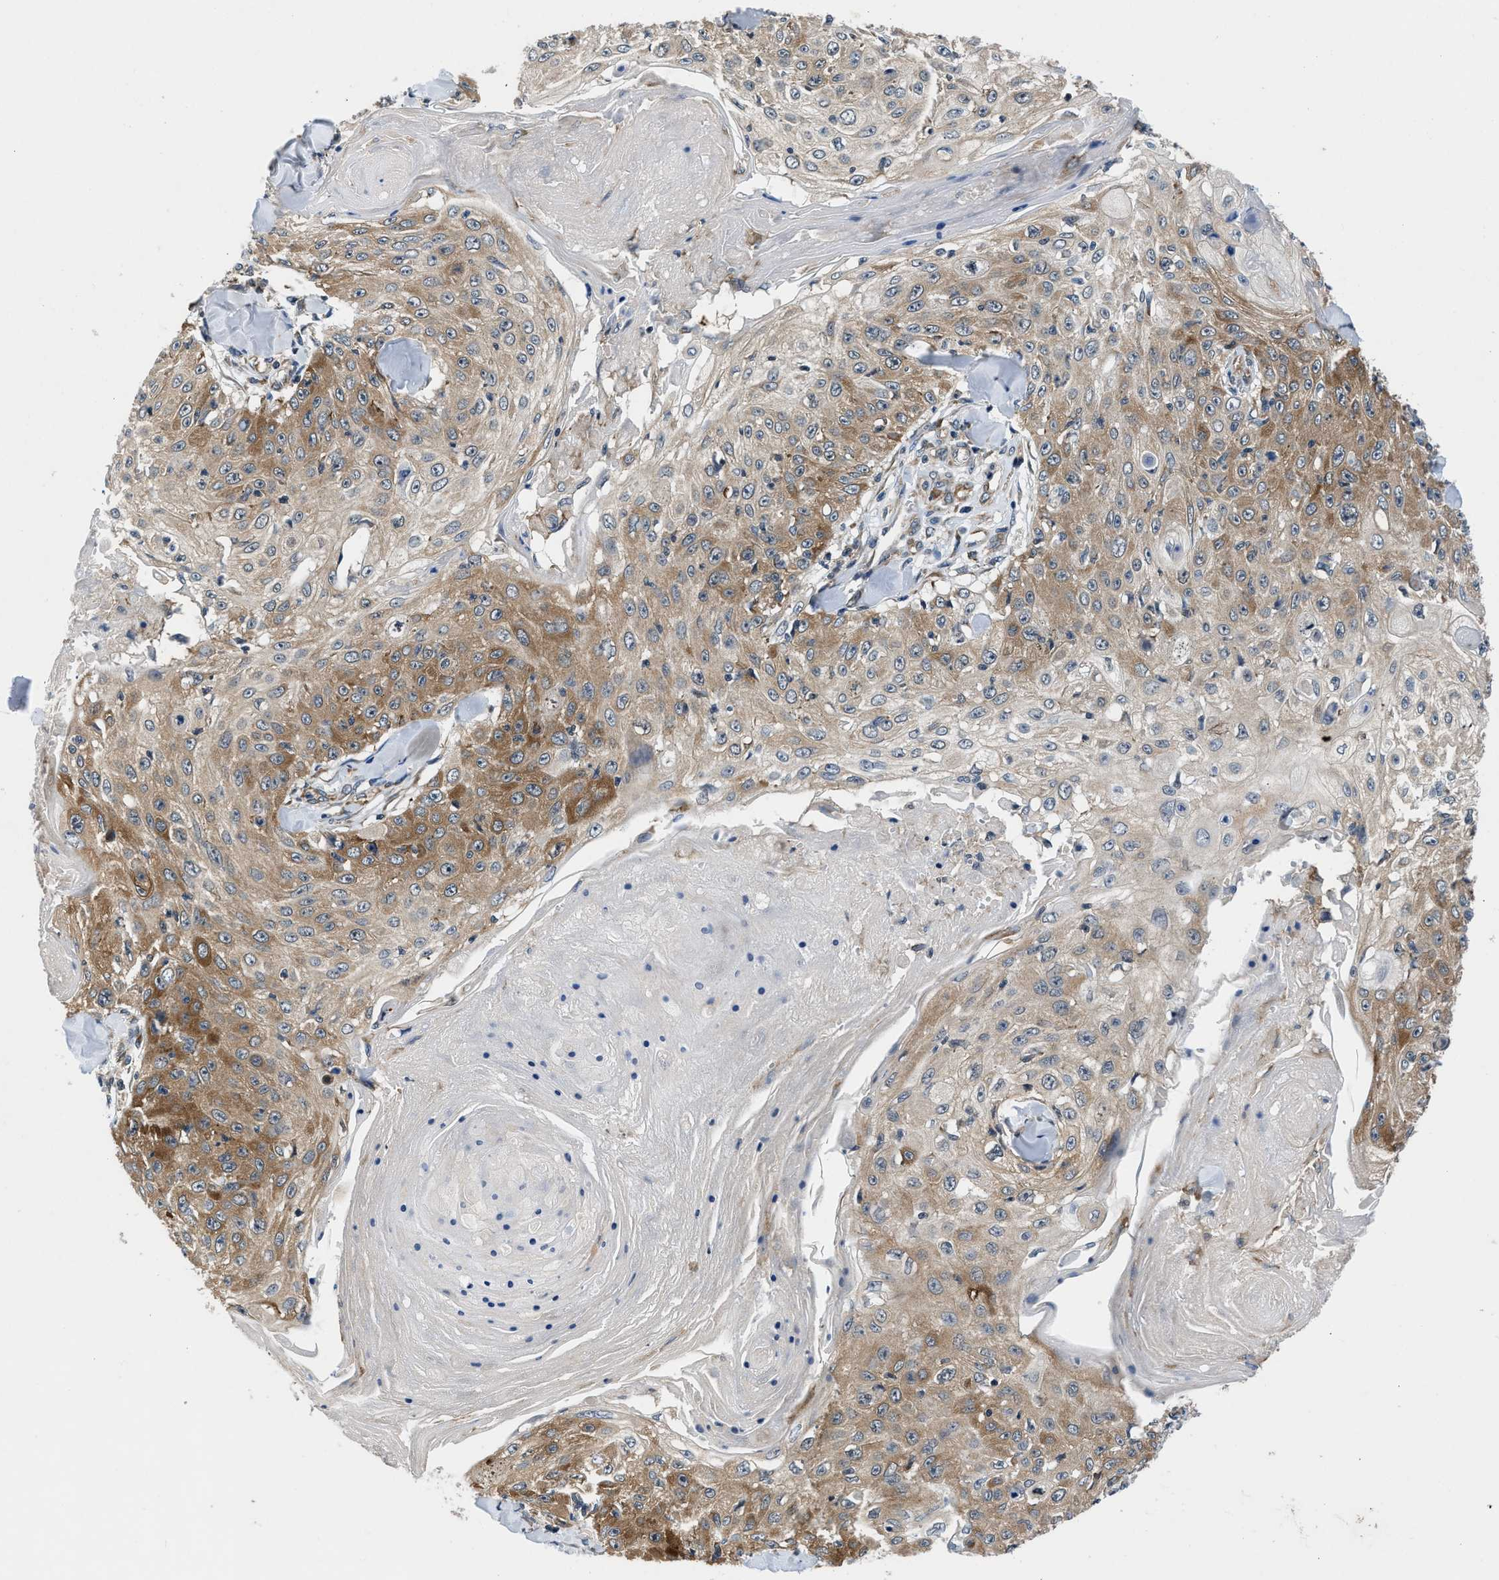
{"staining": {"intensity": "moderate", "quantity": "25%-75%", "location": "cytoplasmic/membranous"}, "tissue": "skin cancer", "cell_type": "Tumor cells", "image_type": "cancer", "snomed": [{"axis": "morphology", "description": "Squamous cell carcinoma, NOS"}, {"axis": "topography", "description": "Skin"}], "caption": "This photomicrograph exhibits immunohistochemistry staining of skin cancer, with medium moderate cytoplasmic/membranous positivity in approximately 25%-75% of tumor cells.", "gene": "PA2G4", "patient": {"sex": "male", "age": 86}}